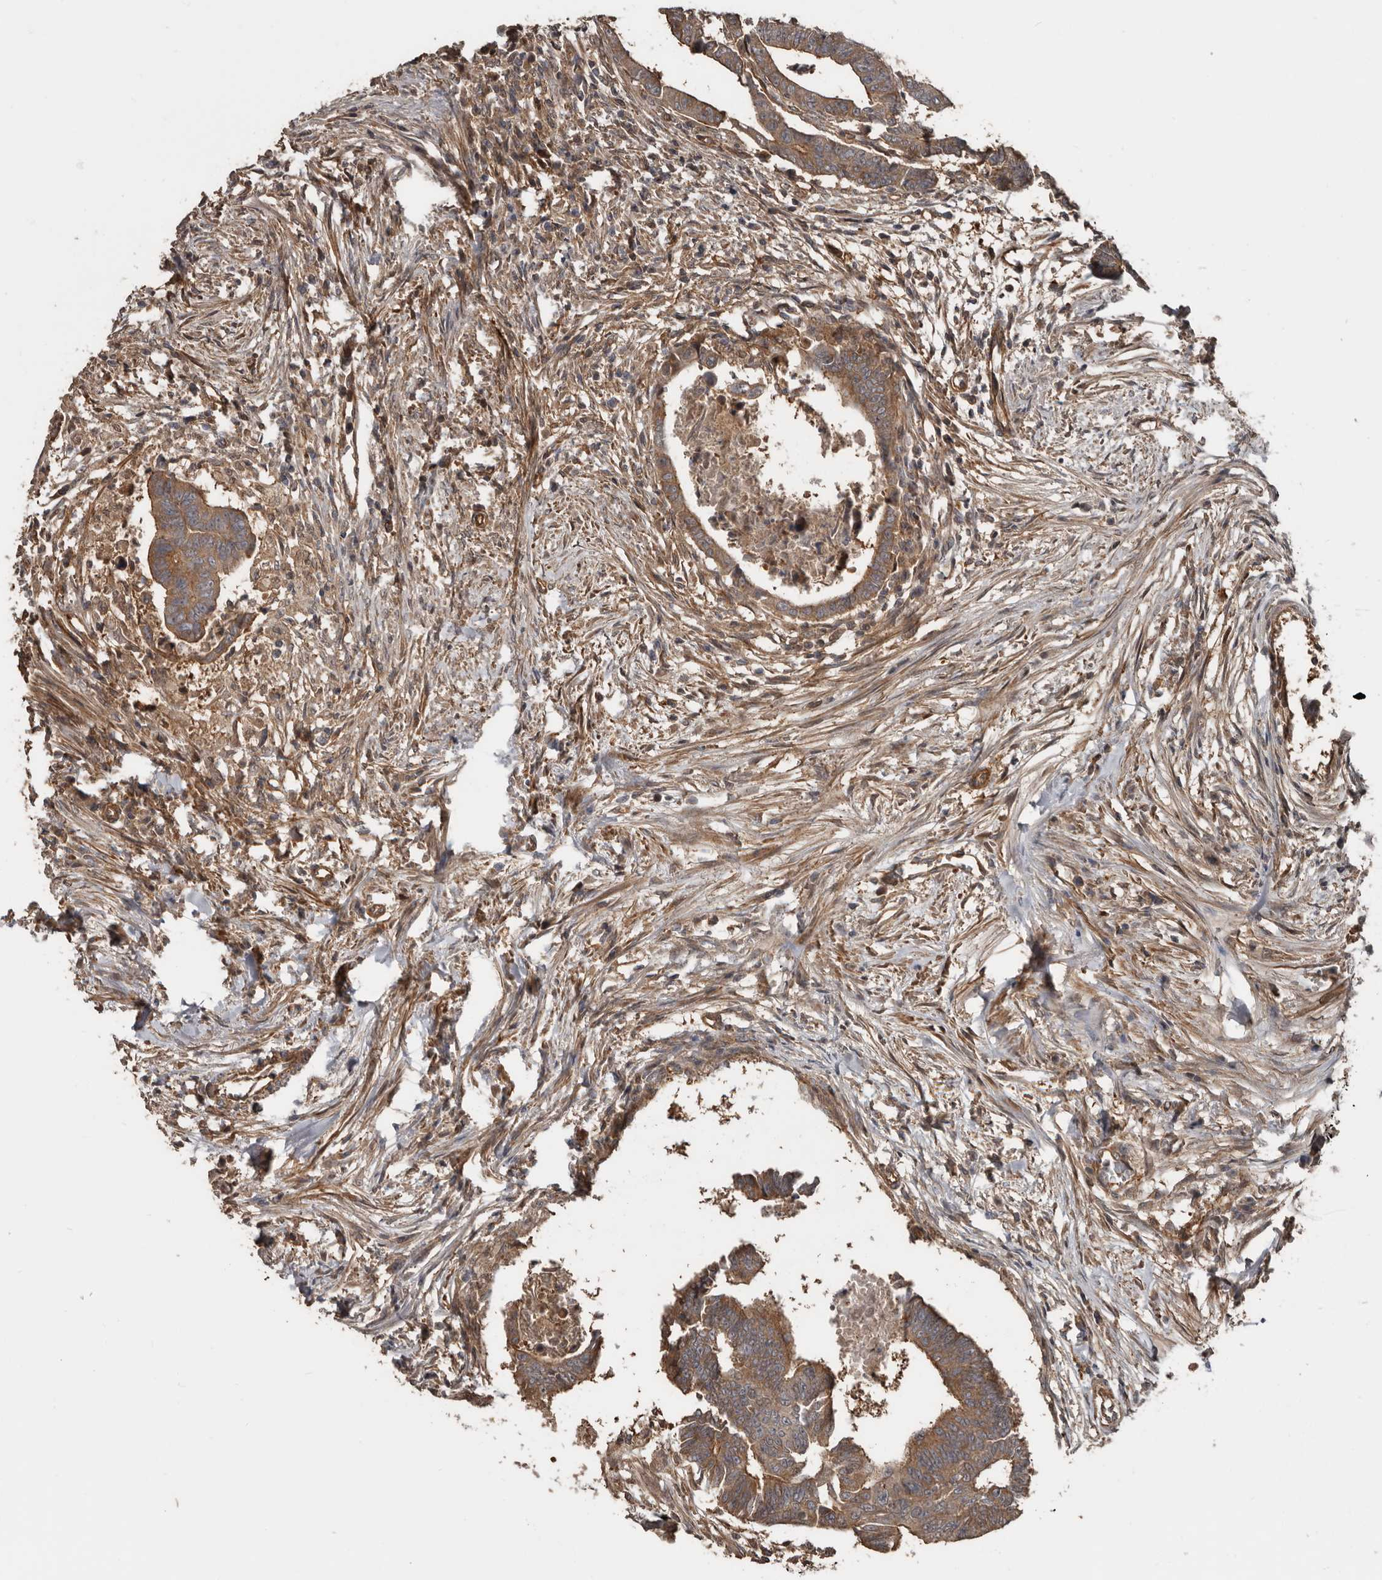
{"staining": {"intensity": "moderate", "quantity": ">75%", "location": "cytoplasmic/membranous"}, "tissue": "colorectal cancer", "cell_type": "Tumor cells", "image_type": "cancer", "snomed": [{"axis": "morphology", "description": "Adenocarcinoma, NOS"}, {"axis": "topography", "description": "Rectum"}], "caption": "Approximately >75% of tumor cells in human adenocarcinoma (colorectal) exhibit moderate cytoplasmic/membranous protein expression as visualized by brown immunohistochemical staining.", "gene": "EXOC3L1", "patient": {"sex": "female", "age": 65}}